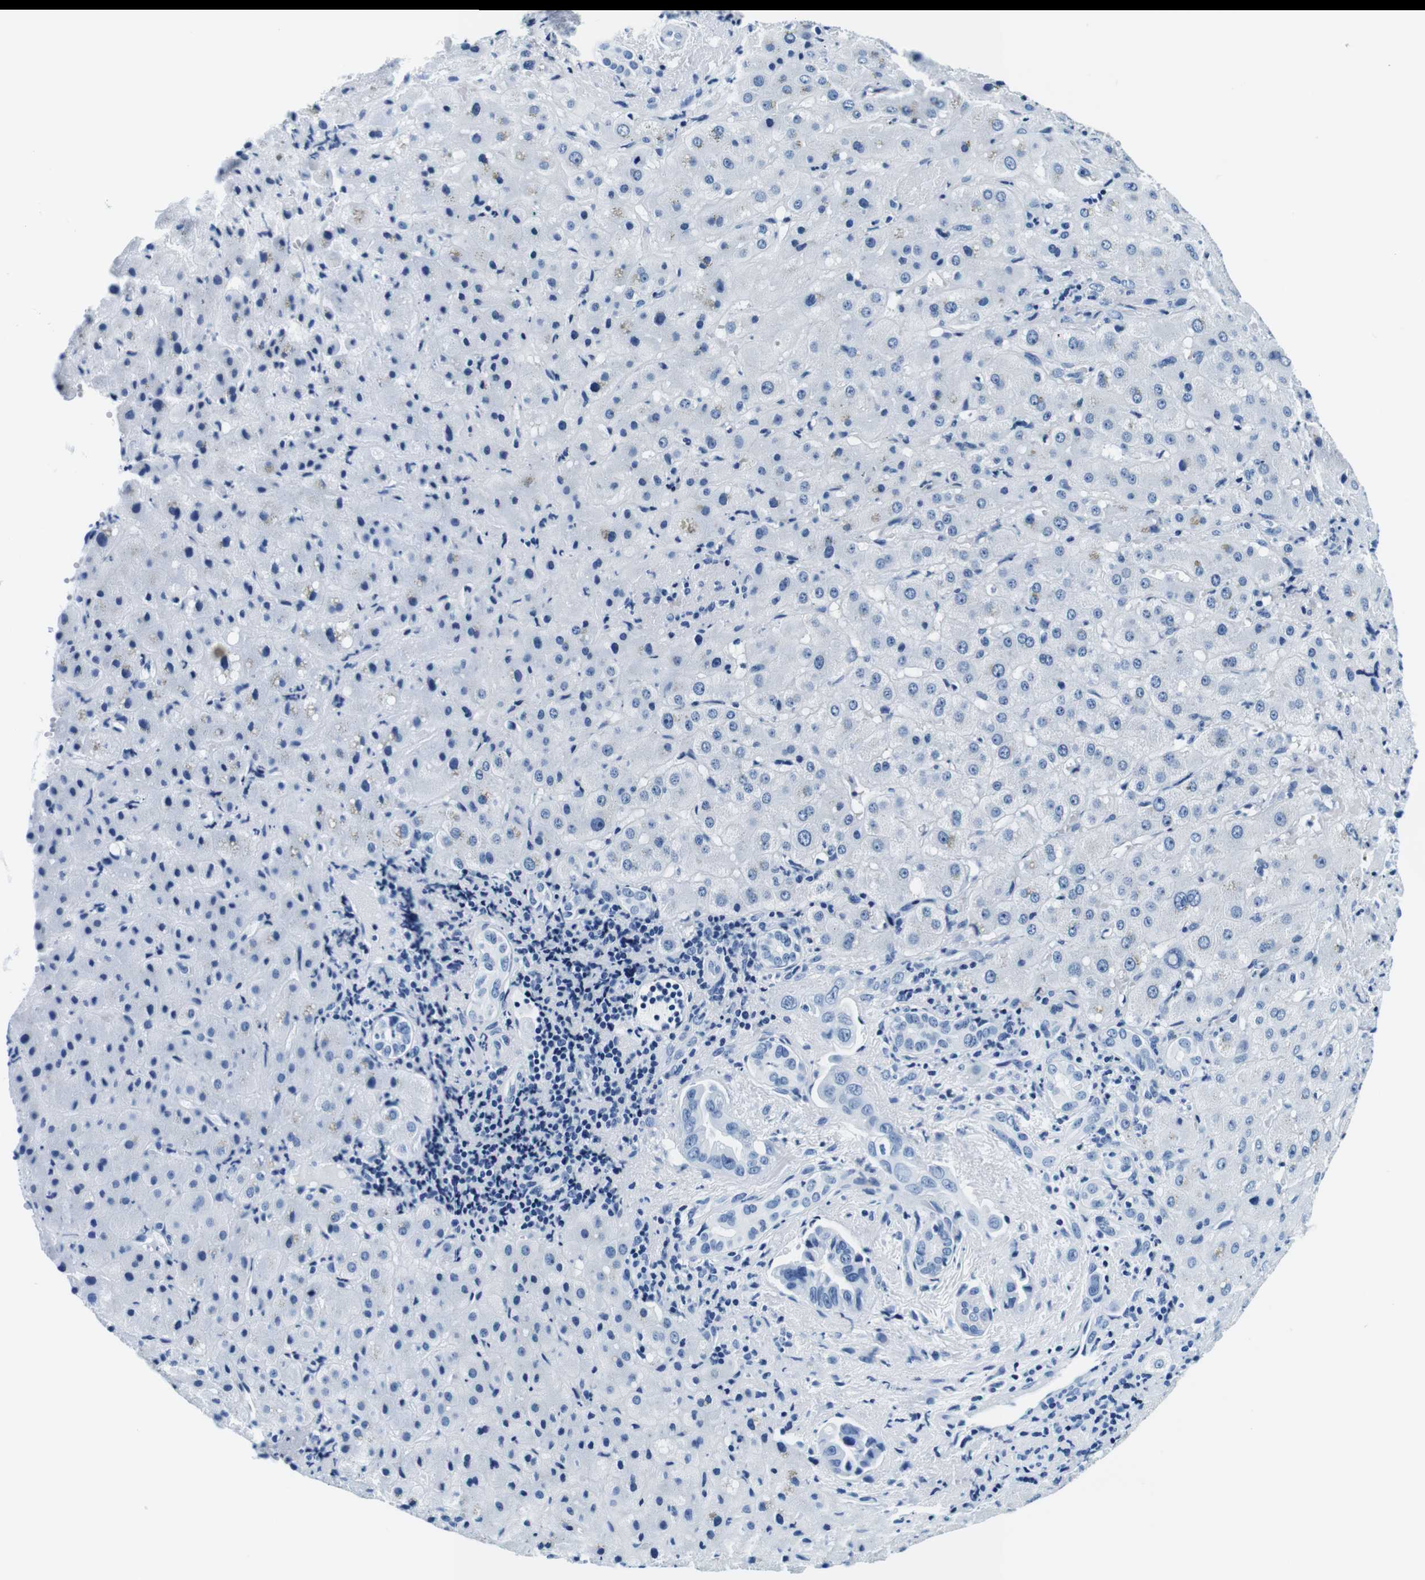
{"staining": {"intensity": "negative", "quantity": "none", "location": "none"}, "tissue": "liver cancer", "cell_type": "Tumor cells", "image_type": "cancer", "snomed": [{"axis": "morphology", "description": "Cholangiocarcinoma"}, {"axis": "topography", "description": "Liver"}], "caption": "This photomicrograph is of cholangiocarcinoma (liver) stained with immunohistochemistry (IHC) to label a protein in brown with the nuclei are counter-stained blue. There is no positivity in tumor cells.", "gene": "ELANE", "patient": {"sex": "female", "age": 65}}